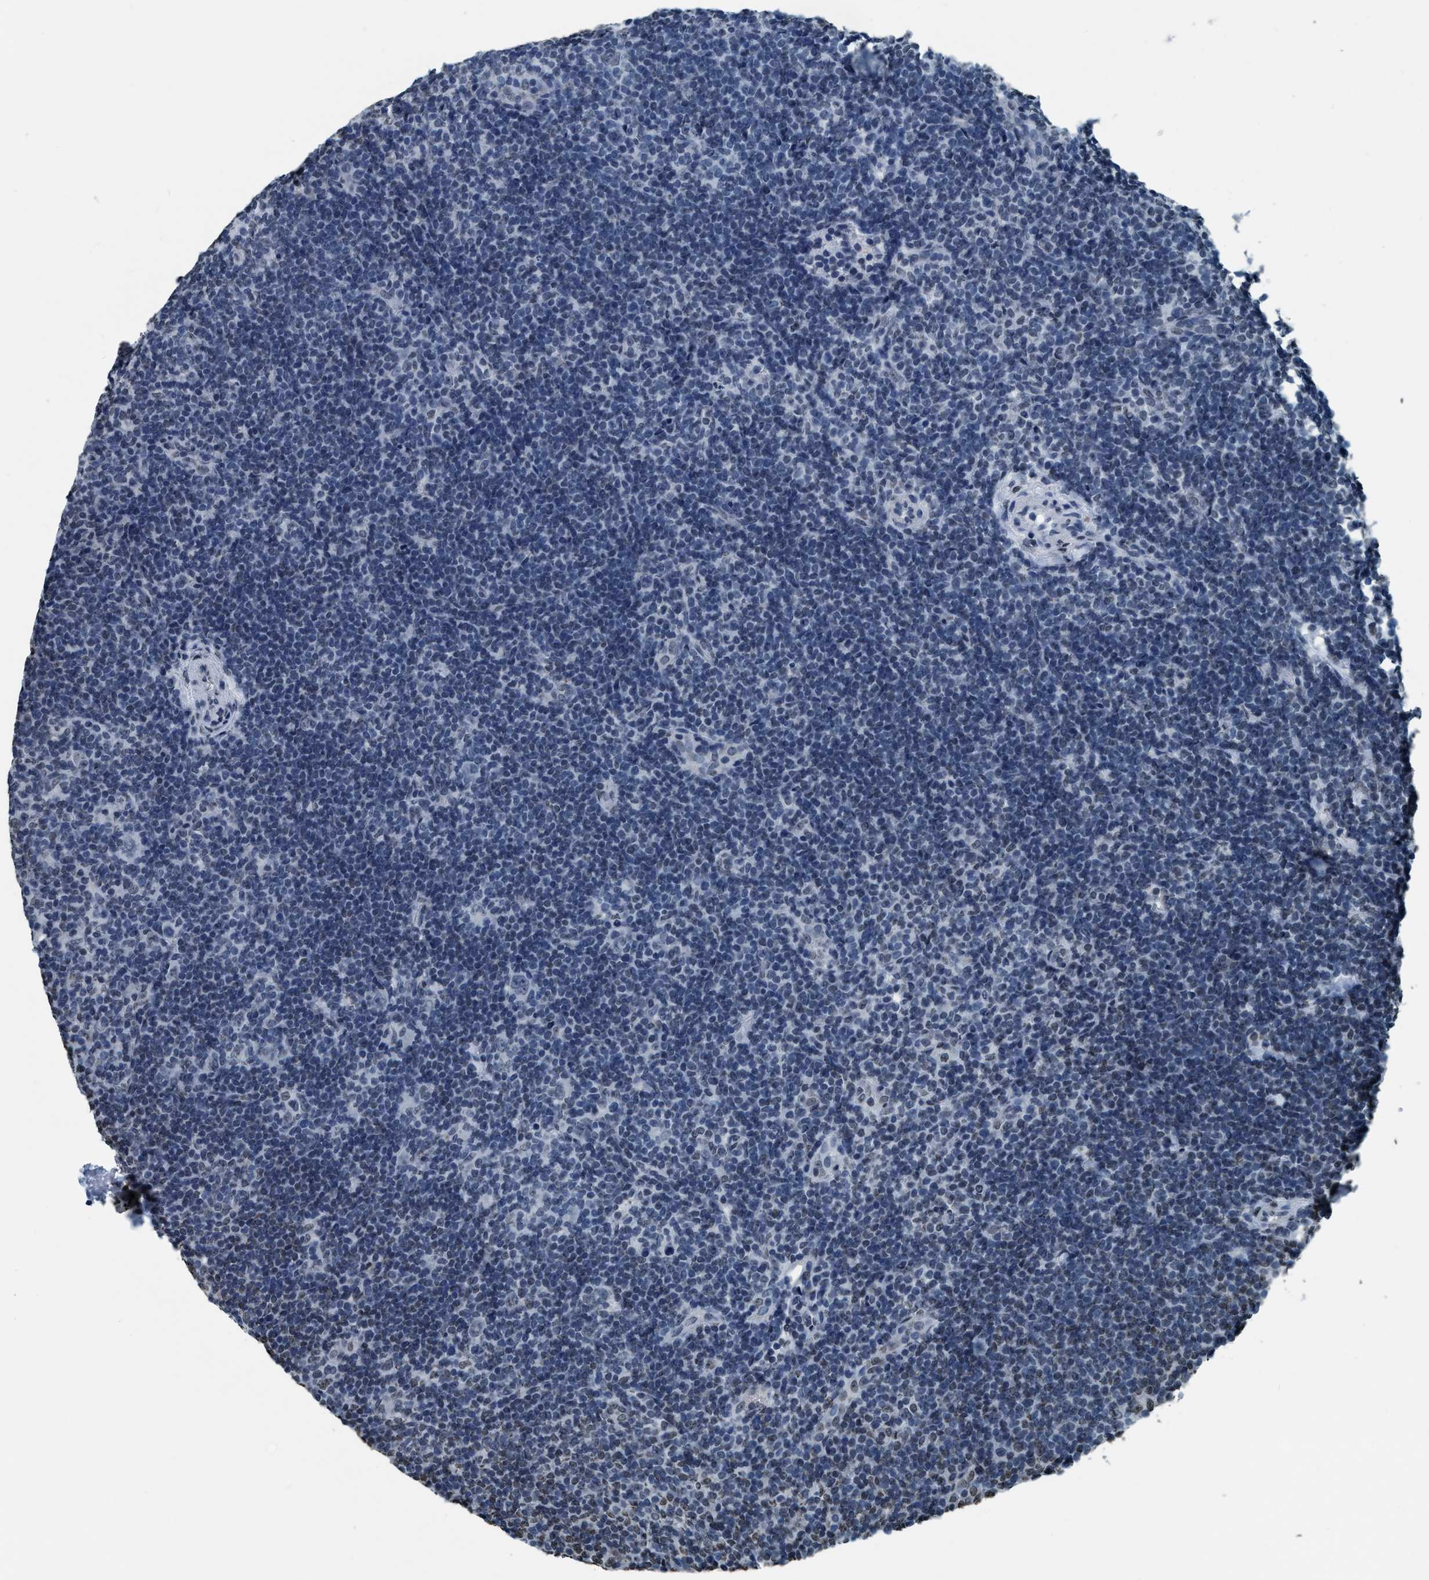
{"staining": {"intensity": "negative", "quantity": "none", "location": "none"}, "tissue": "lymphoma", "cell_type": "Tumor cells", "image_type": "cancer", "snomed": [{"axis": "morphology", "description": "Hodgkin's disease, NOS"}, {"axis": "topography", "description": "Lymph node"}], "caption": "Image shows no protein expression in tumor cells of lymphoma tissue.", "gene": "CCNE2", "patient": {"sex": "female", "age": 57}}